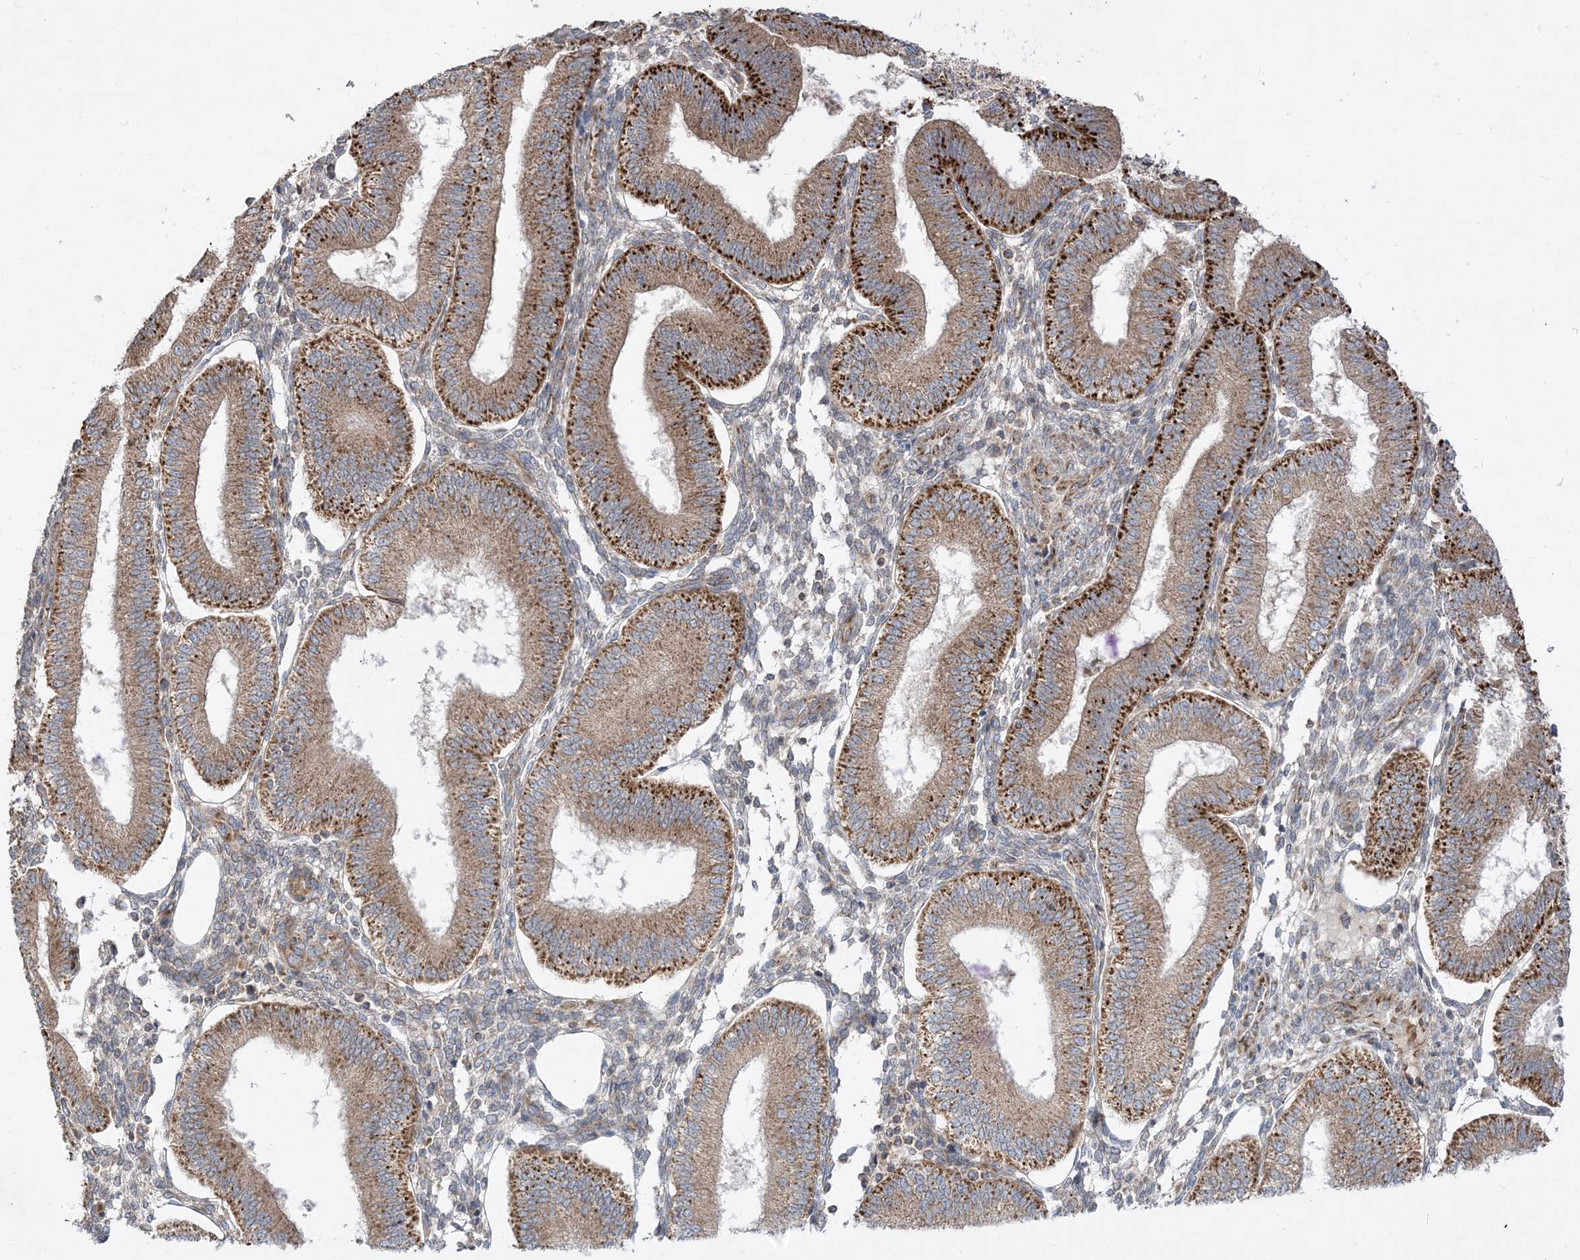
{"staining": {"intensity": "moderate", "quantity": "25%-75%", "location": "cytoplasmic/membranous"}, "tissue": "endometrium", "cell_type": "Cells in endometrial stroma", "image_type": "normal", "snomed": [{"axis": "morphology", "description": "Normal tissue, NOS"}, {"axis": "topography", "description": "Endometrium"}], "caption": "Immunohistochemical staining of benign endometrium displays 25%-75% levels of moderate cytoplasmic/membranous protein expression in about 25%-75% of cells in endometrial stroma. (DAB IHC with brightfield microscopy, high magnification).", "gene": "AARS2", "patient": {"sex": "female", "age": 39}}